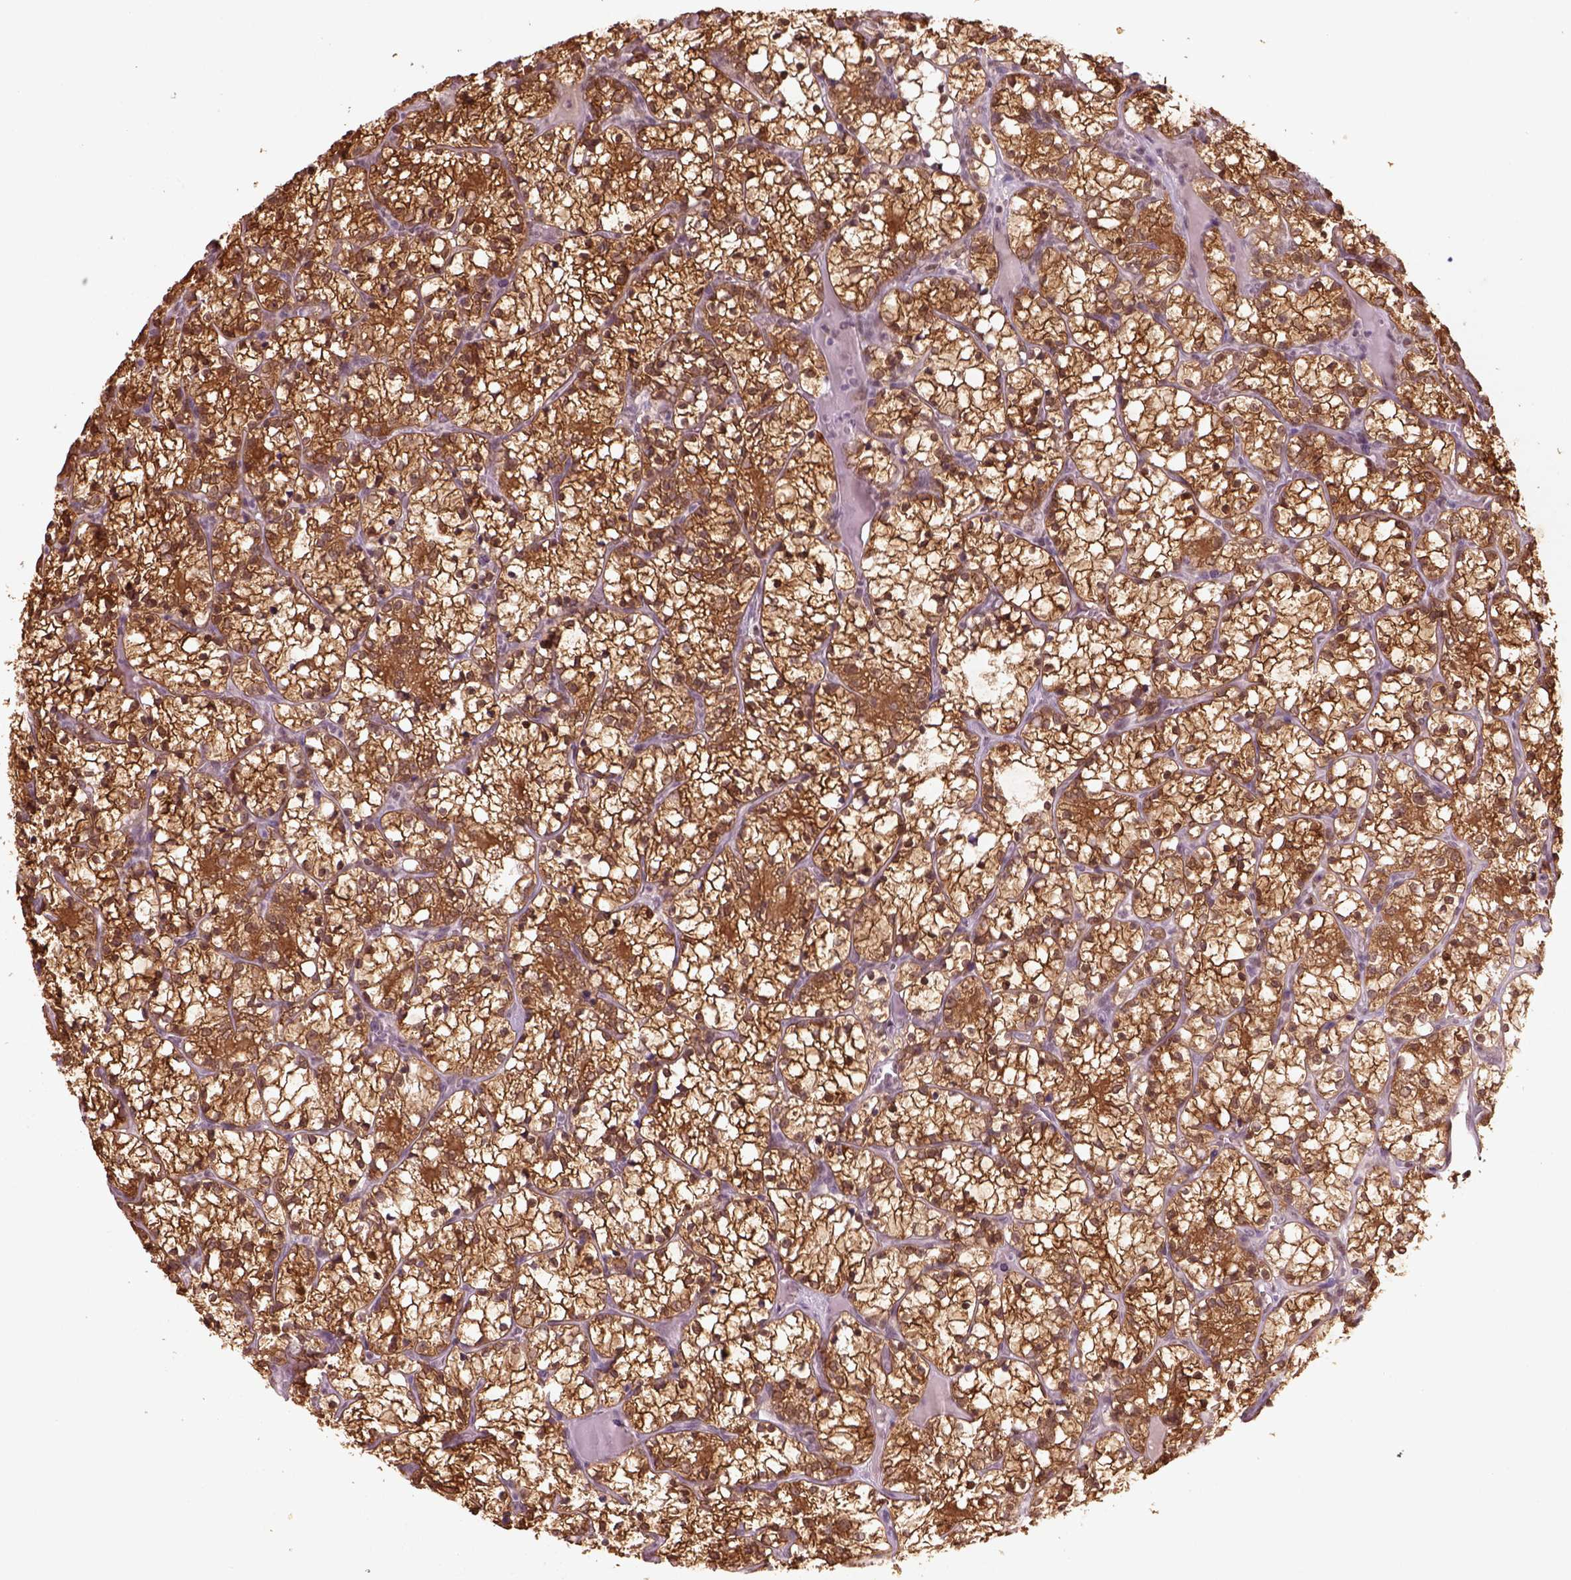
{"staining": {"intensity": "strong", "quantity": ">75%", "location": "cytoplasmic/membranous,nuclear"}, "tissue": "renal cancer", "cell_type": "Tumor cells", "image_type": "cancer", "snomed": [{"axis": "morphology", "description": "Adenocarcinoma, NOS"}, {"axis": "topography", "description": "Kidney"}], "caption": "Immunohistochemical staining of human renal adenocarcinoma demonstrates high levels of strong cytoplasmic/membranous and nuclear protein staining in about >75% of tumor cells.", "gene": "GOT1", "patient": {"sex": "female", "age": 69}}